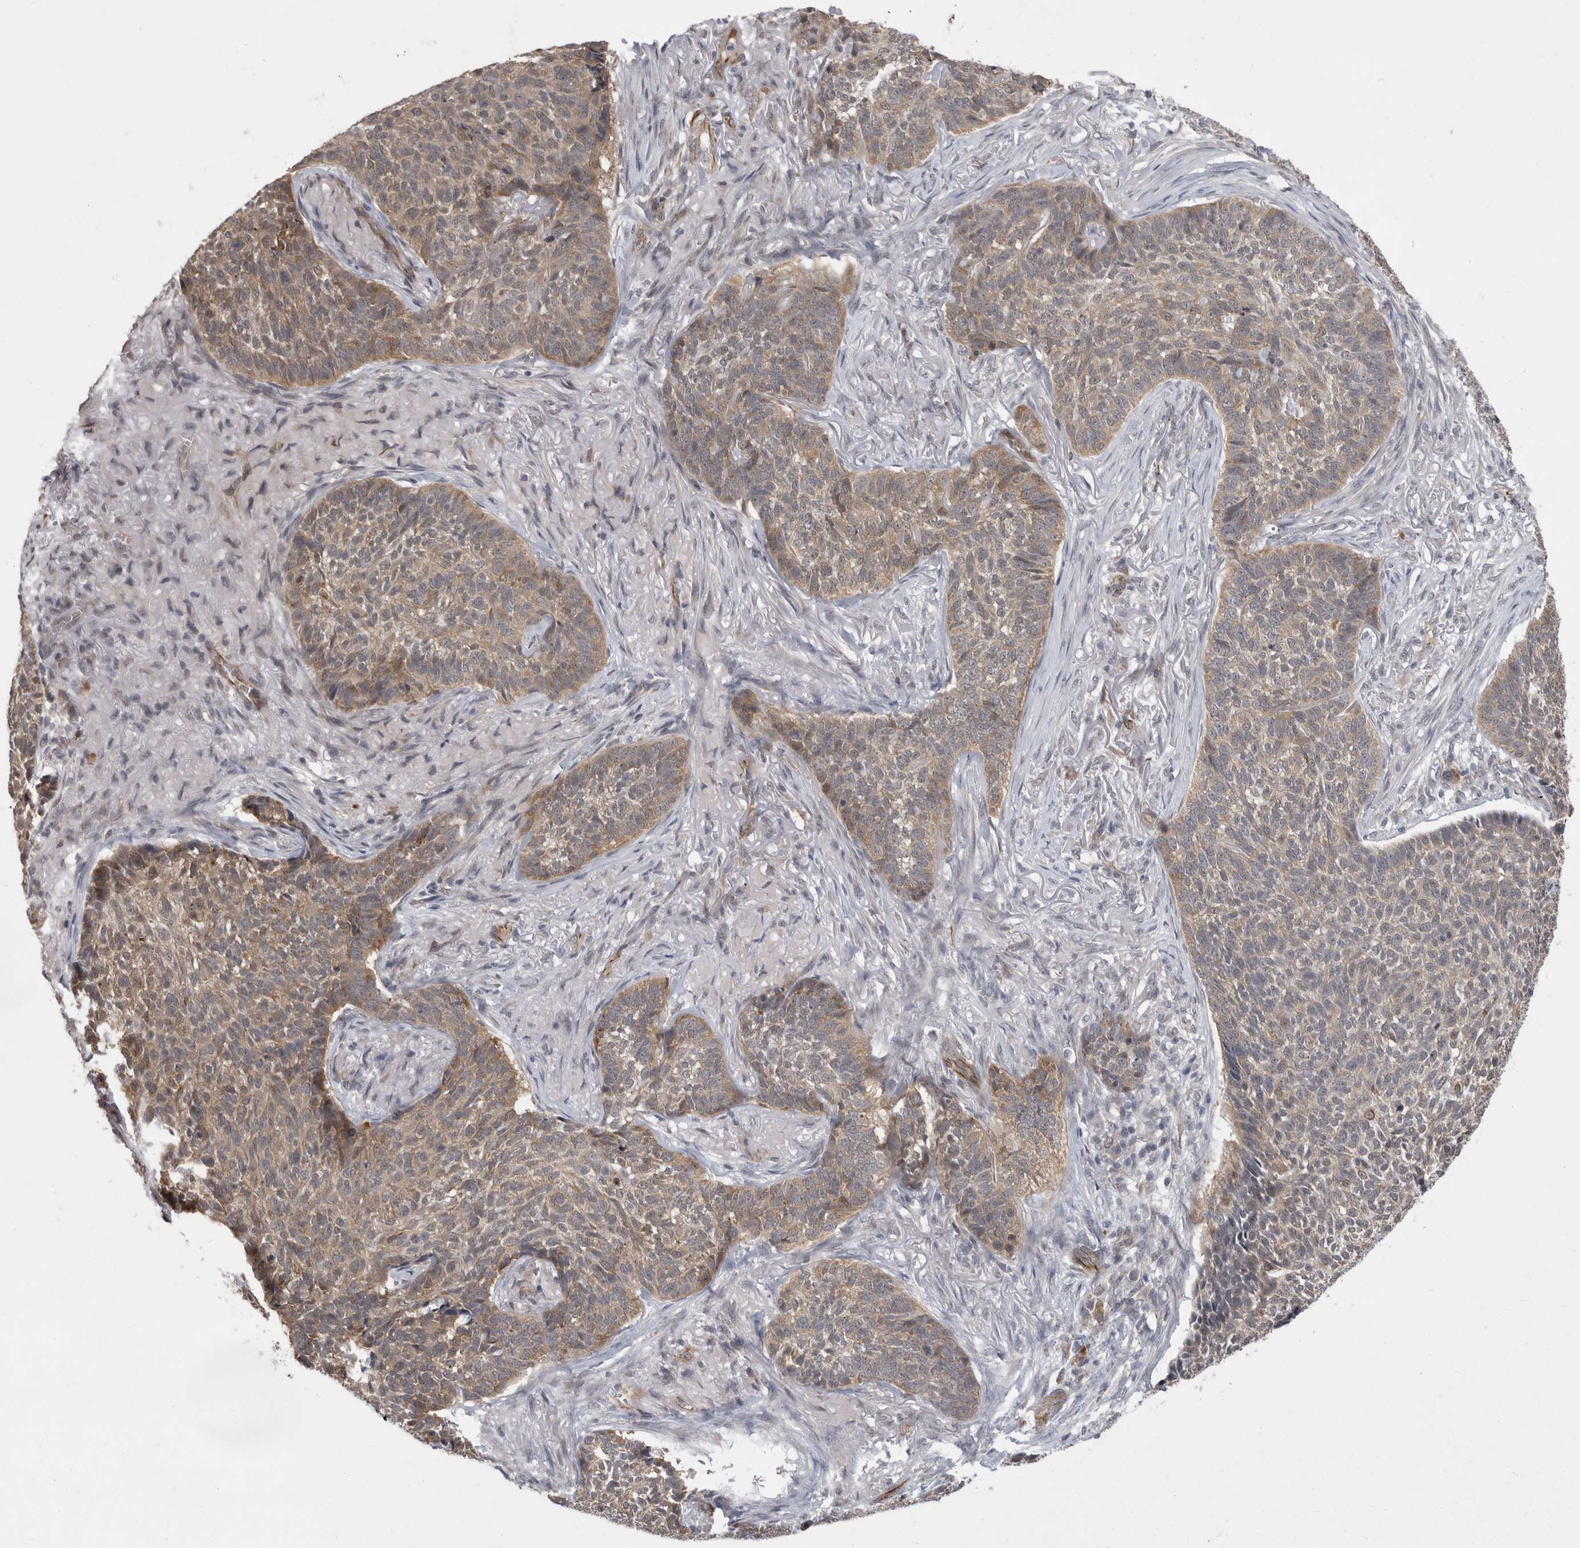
{"staining": {"intensity": "weak", "quantity": "25%-75%", "location": "cytoplasmic/membranous"}, "tissue": "skin cancer", "cell_type": "Tumor cells", "image_type": "cancer", "snomed": [{"axis": "morphology", "description": "Basal cell carcinoma"}, {"axis": "topography", "description": "Skin"}], "caption": "Protein staining demonstrates weak cytoplasmic/membranous positivity in about 25%-75% of tumor cells in skin cancer (basal cell carcinoma).", "gene": "FAM83H", "patient": {"sex": "male", "age": 85}}